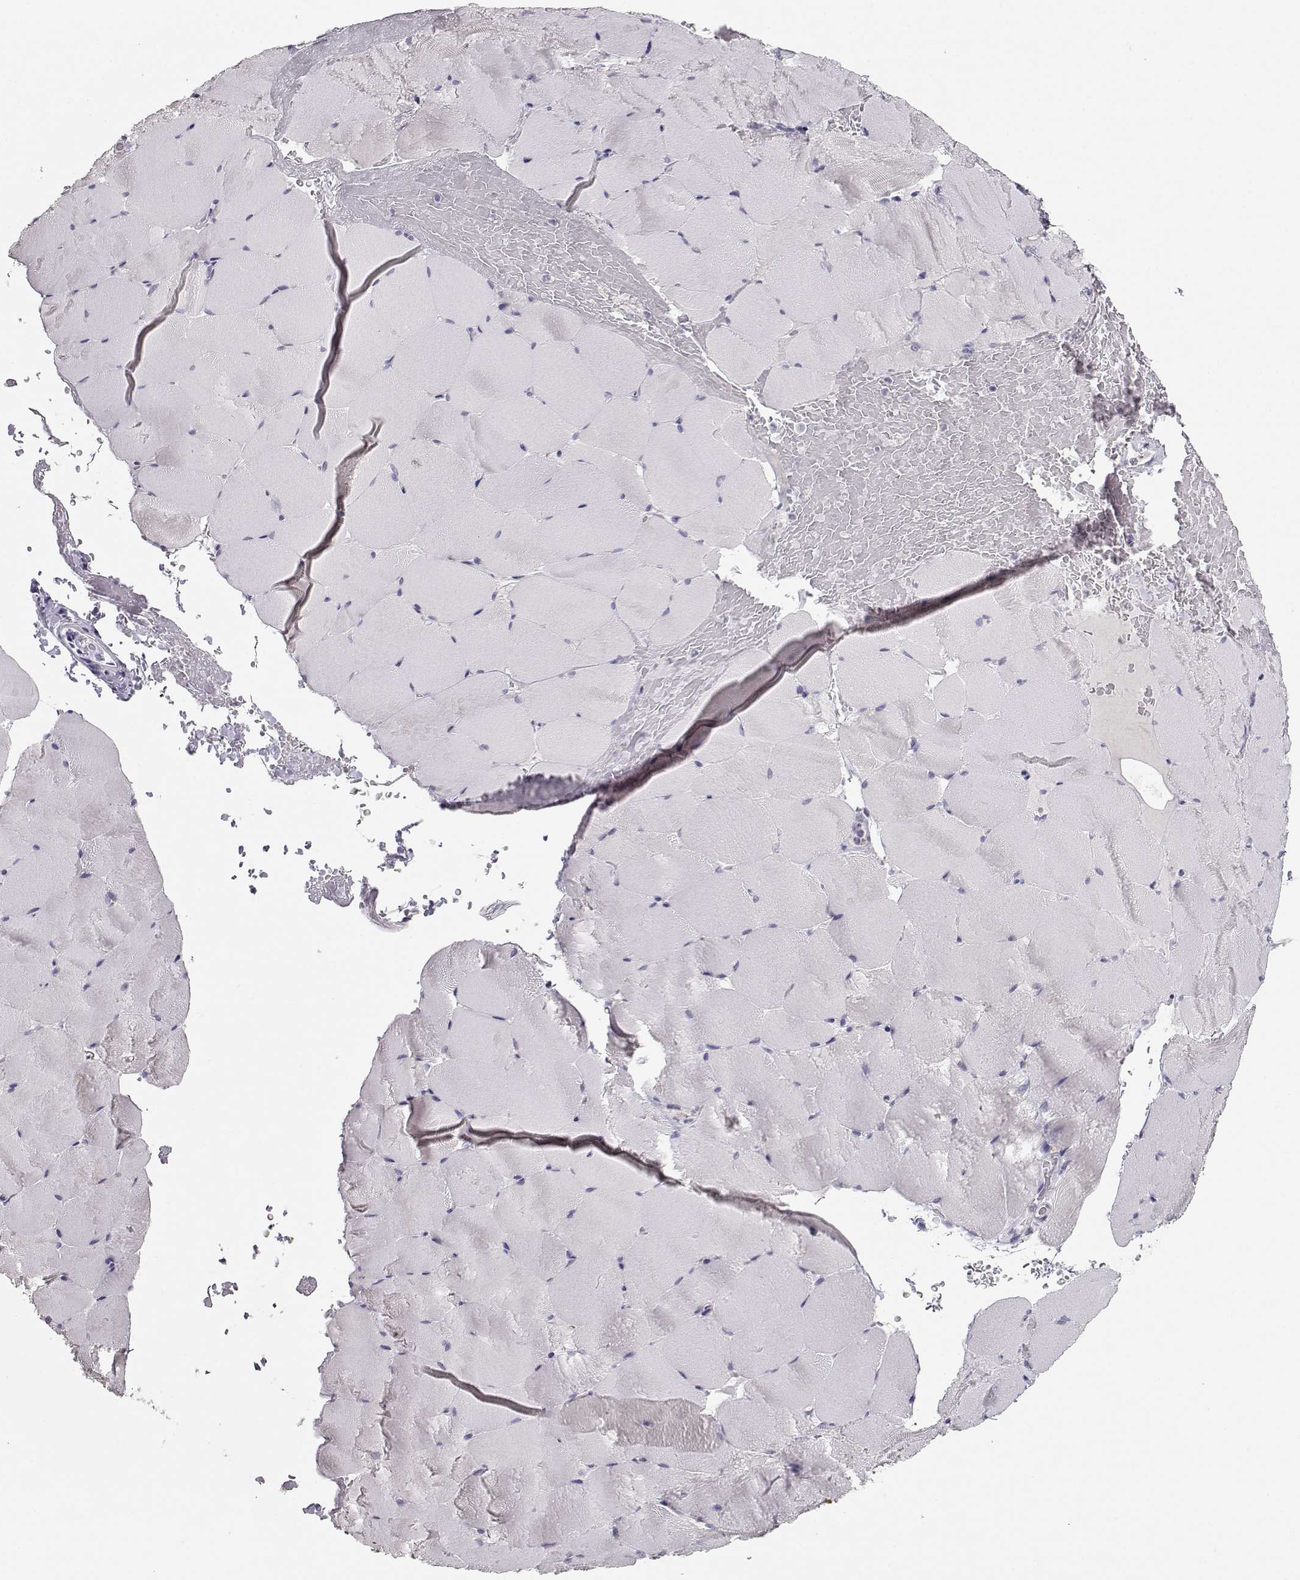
{"staining": {"intensity": "negative", "quantity": "none", "location": "none"}, "tissue": "skeletal muscle", "cell_type": "Myocytes", "image_type": "normal", "snomed": [{"axis": "morphology", "description": "Normal tissue, NOS"}, {"axis": "topography", "description": "Skeletal muscle"}], "caption": "Immunohistochemistry (IHC) histopathology image of unremarkable human skeletal muscle stained for a protein (brown), which reveals no expression in myocytes. (Stains: DAB (3,3'-diaminobenzidine) IHC with hematoxylin counter stain, Microscopy: brightfield microscopy at high magnification).", "gene": "MAGEC1", "patient": {"sex": "female", "age": 37}}